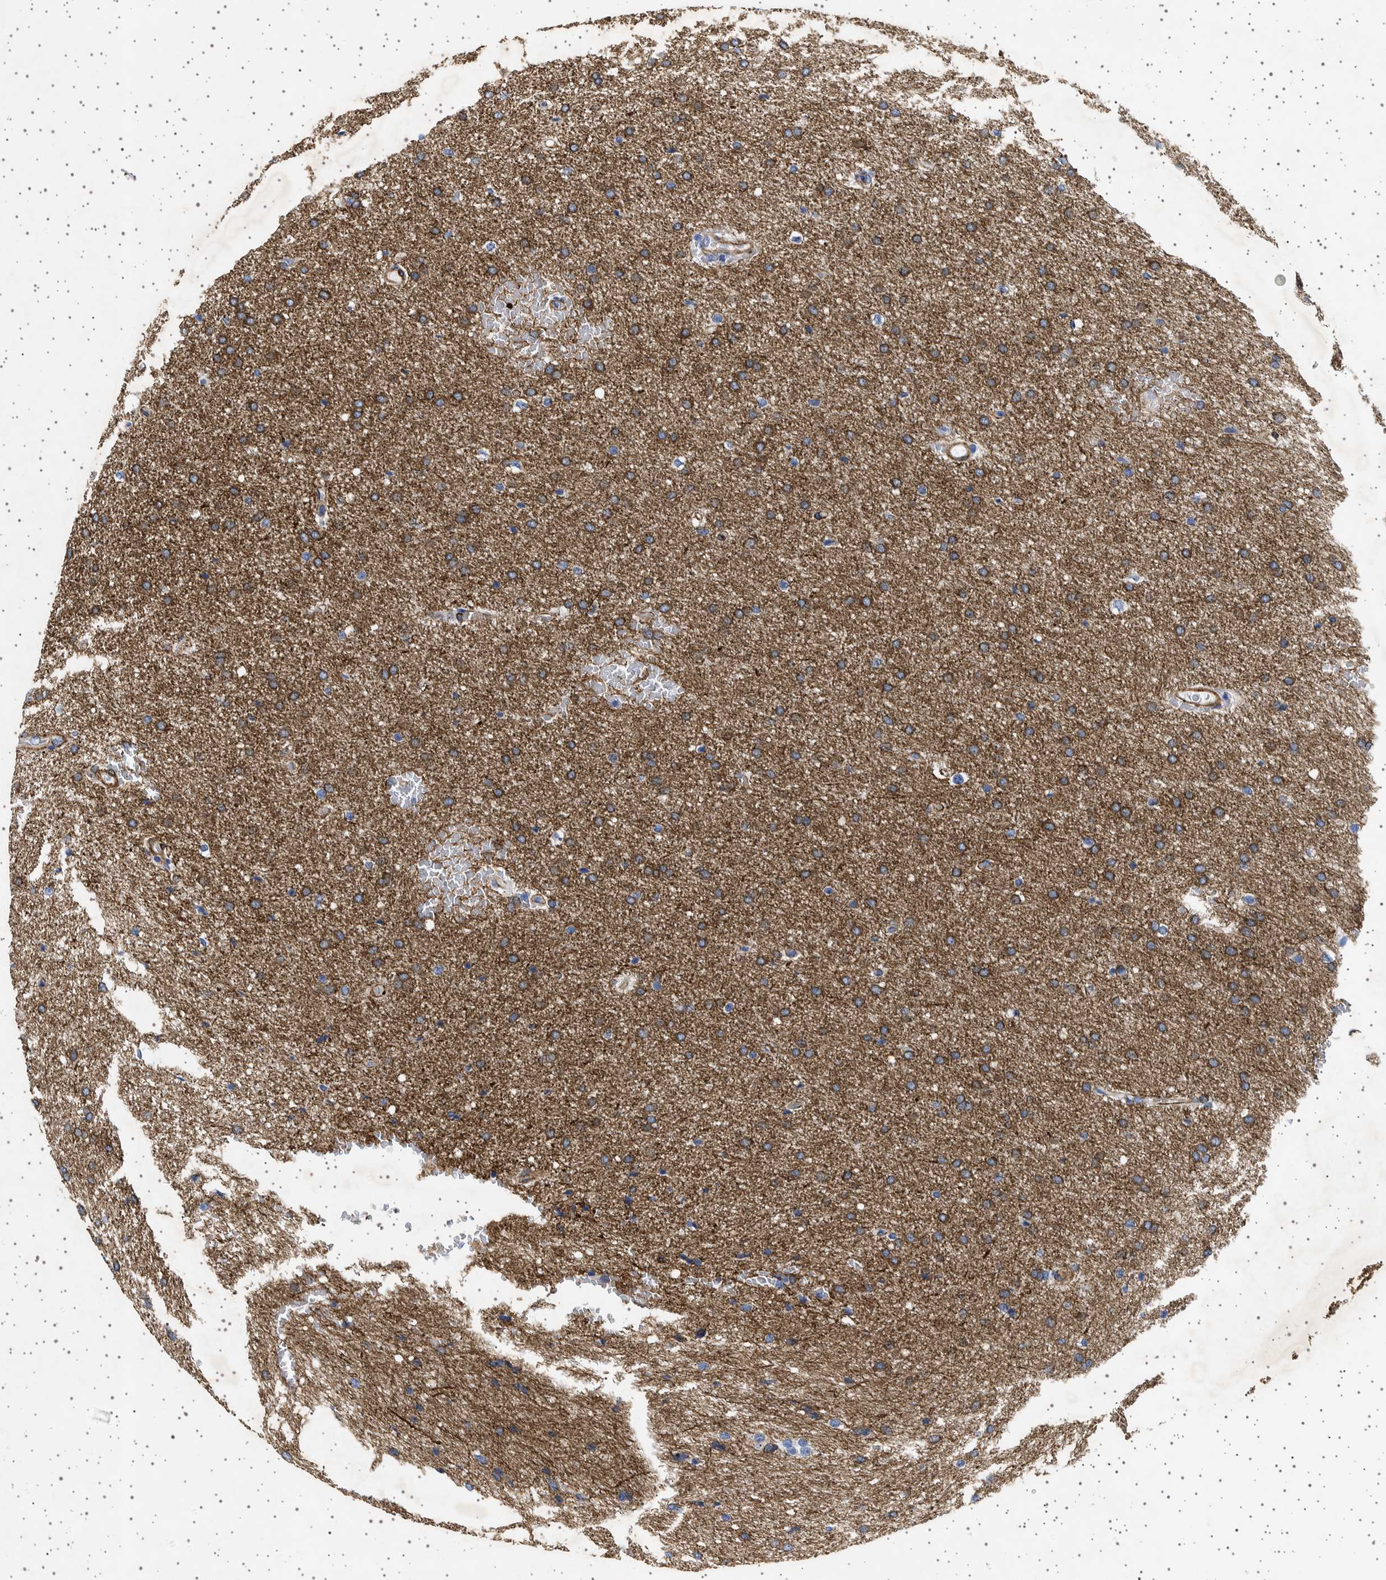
{"staining": {"intensity": "moderate", "quantity": "25%-75%", "location": "cytoplasmic/membranous"}, "tissue": "glioma", "cell_type": "Tumor cells", "image_type": "cancer", "snomed": [{"axis": "morphology", "description": "Glioma, malignant, Low grade"}, {"axis": "topography", "description": "Brain"}], "caption": "Low-grade glioma (malignant) was stained to show a protein in brown. There is medium levels of moderate cytoplasmic/membranous staining in approximately 25%-75% of tumor cells.", "gene": "SEPTIN4", "patient": {"sex": "female", "age": 37}}